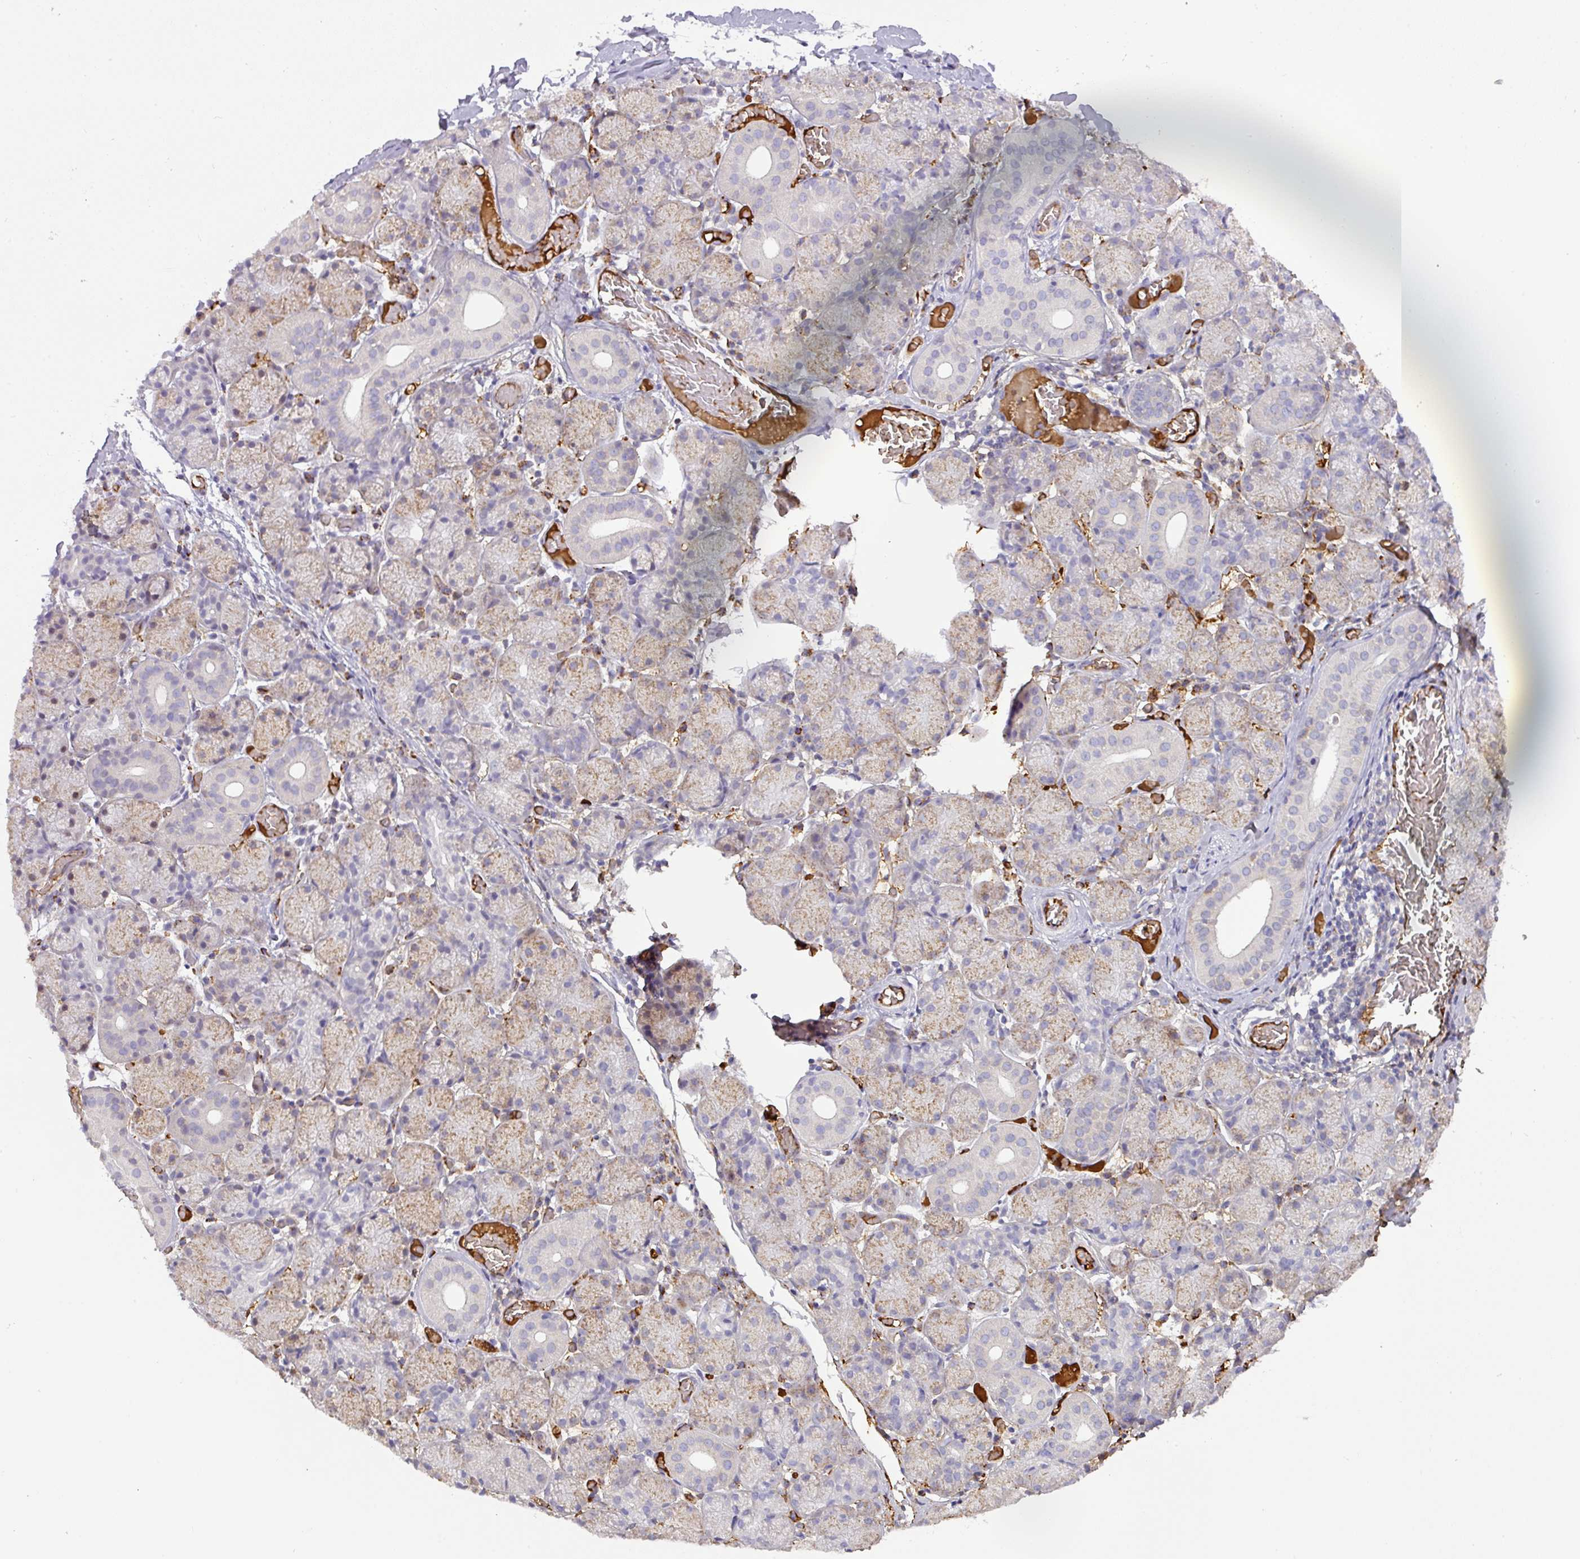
{"staining": {"intensity": "weak", "quantity": "25%-75%", "location": "cytoplasmic/membranous"}, "tissue": "salivary gland", "cell_type": "Glandular cells", "image_type": "normal", "snomed": [{"axis": "morphology", "description": "Normal tissue, NOS"}, {"axis": "topography", "description": "Salivary gland"}], "caption": "Salivary gland stained with immunohistochemistry (IHC) exhibits weak cytoplasmic/membranous staining in about 25%-75% of glandular cells.", "gene": "CCZ1B", "patient": {"sex": "female", "age": 24}}